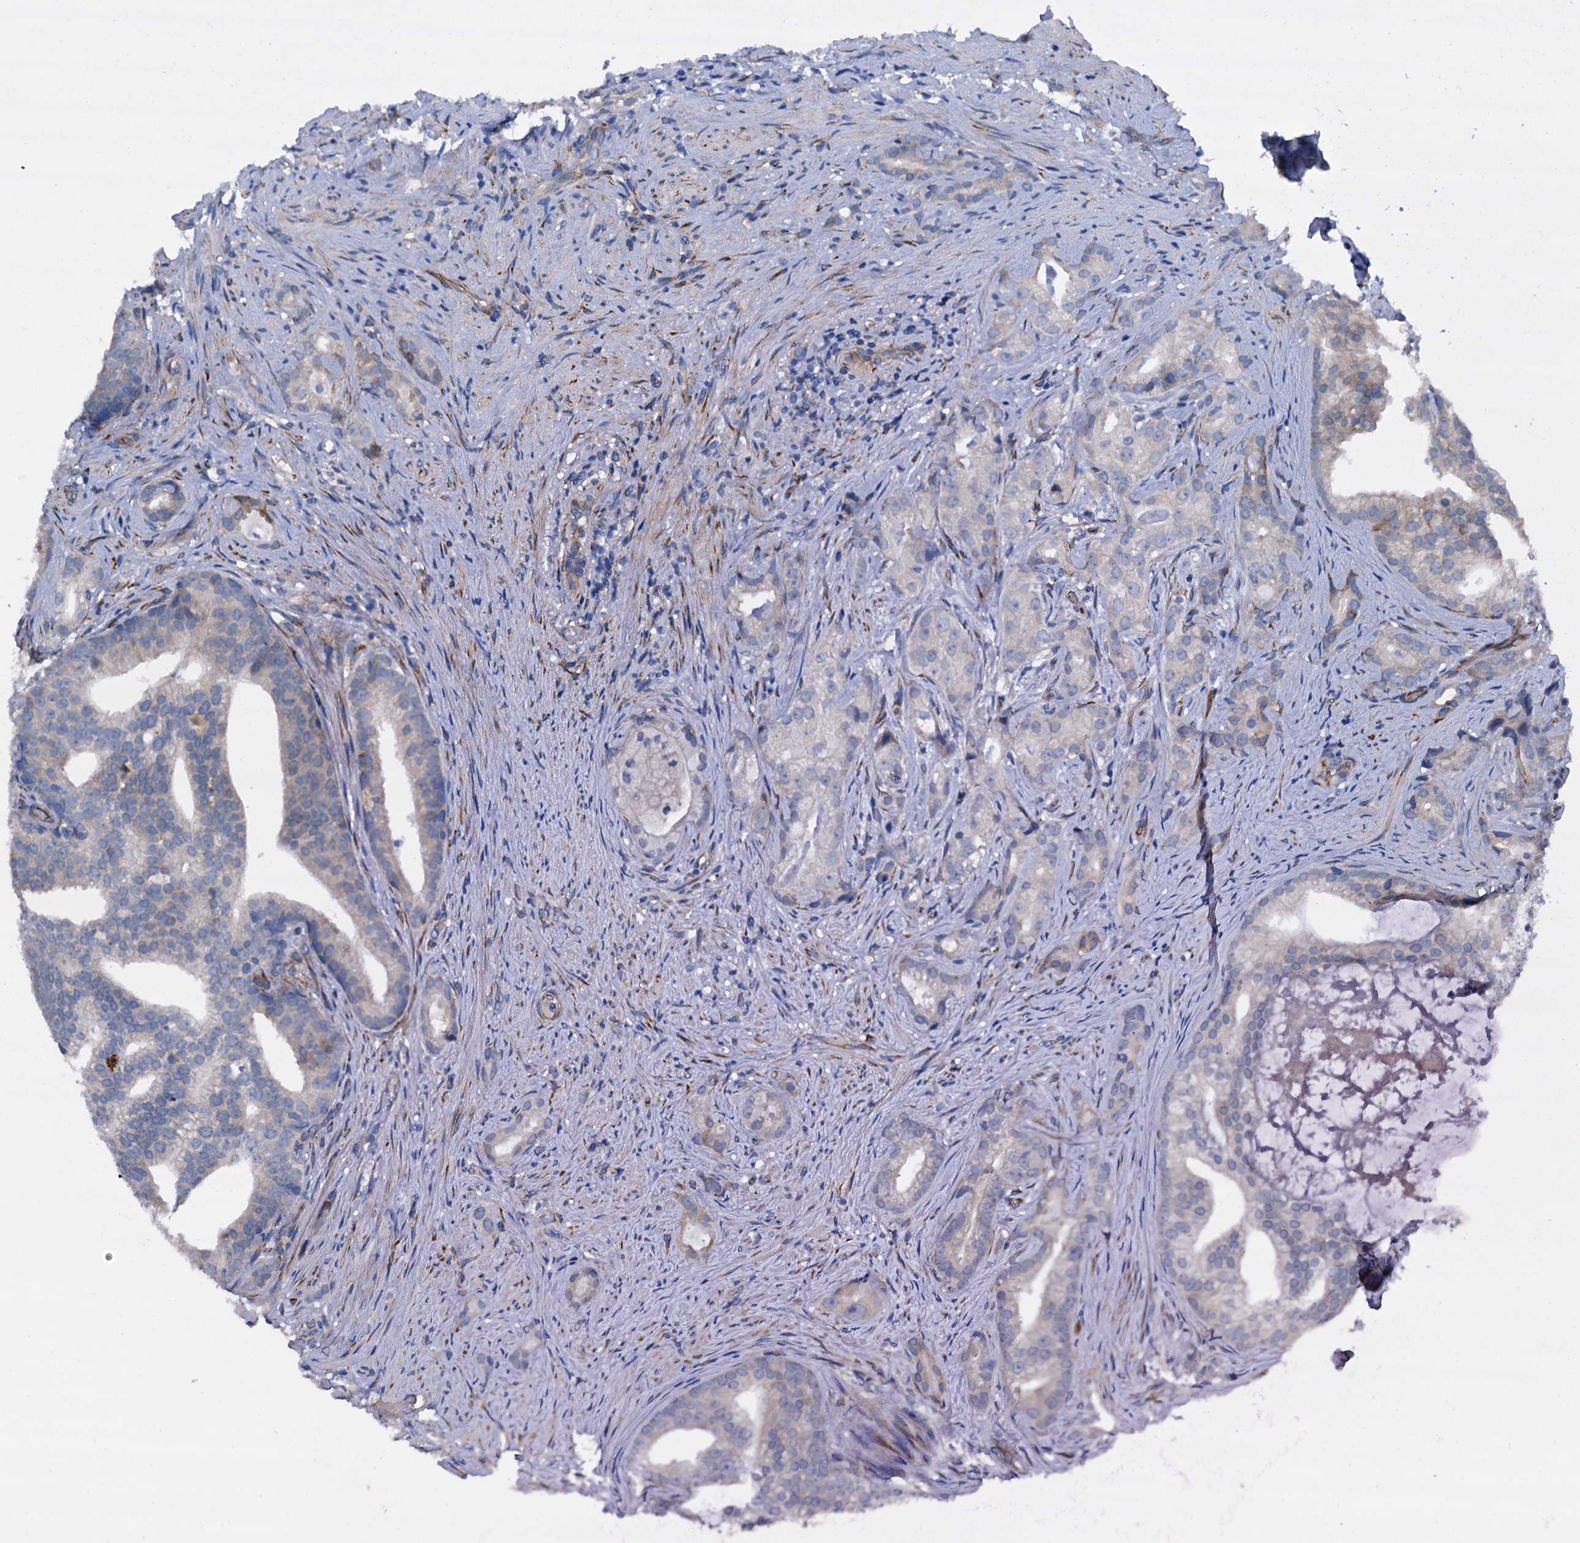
{"staining": {"intensity": "negative", "quantity": "none", "location": "none"}, "tissue": "prostate cancer", "cell_type": "Tumor cells", "image_type": "cancer", "snomed": [{"axis": "morphology", "description": "Adenocarcinoma, Low grade"}, {"axis": "topography", "description": "Prostate"}], "caption": "Immunohistochemistry photomicrograph of human prostate adenocarcinoma (low-grade) stained for a protein (brown), which shows no positivity in tumor cells.", "gene": "RASSF9", "patient": {"sex": "male", "age": 71}}